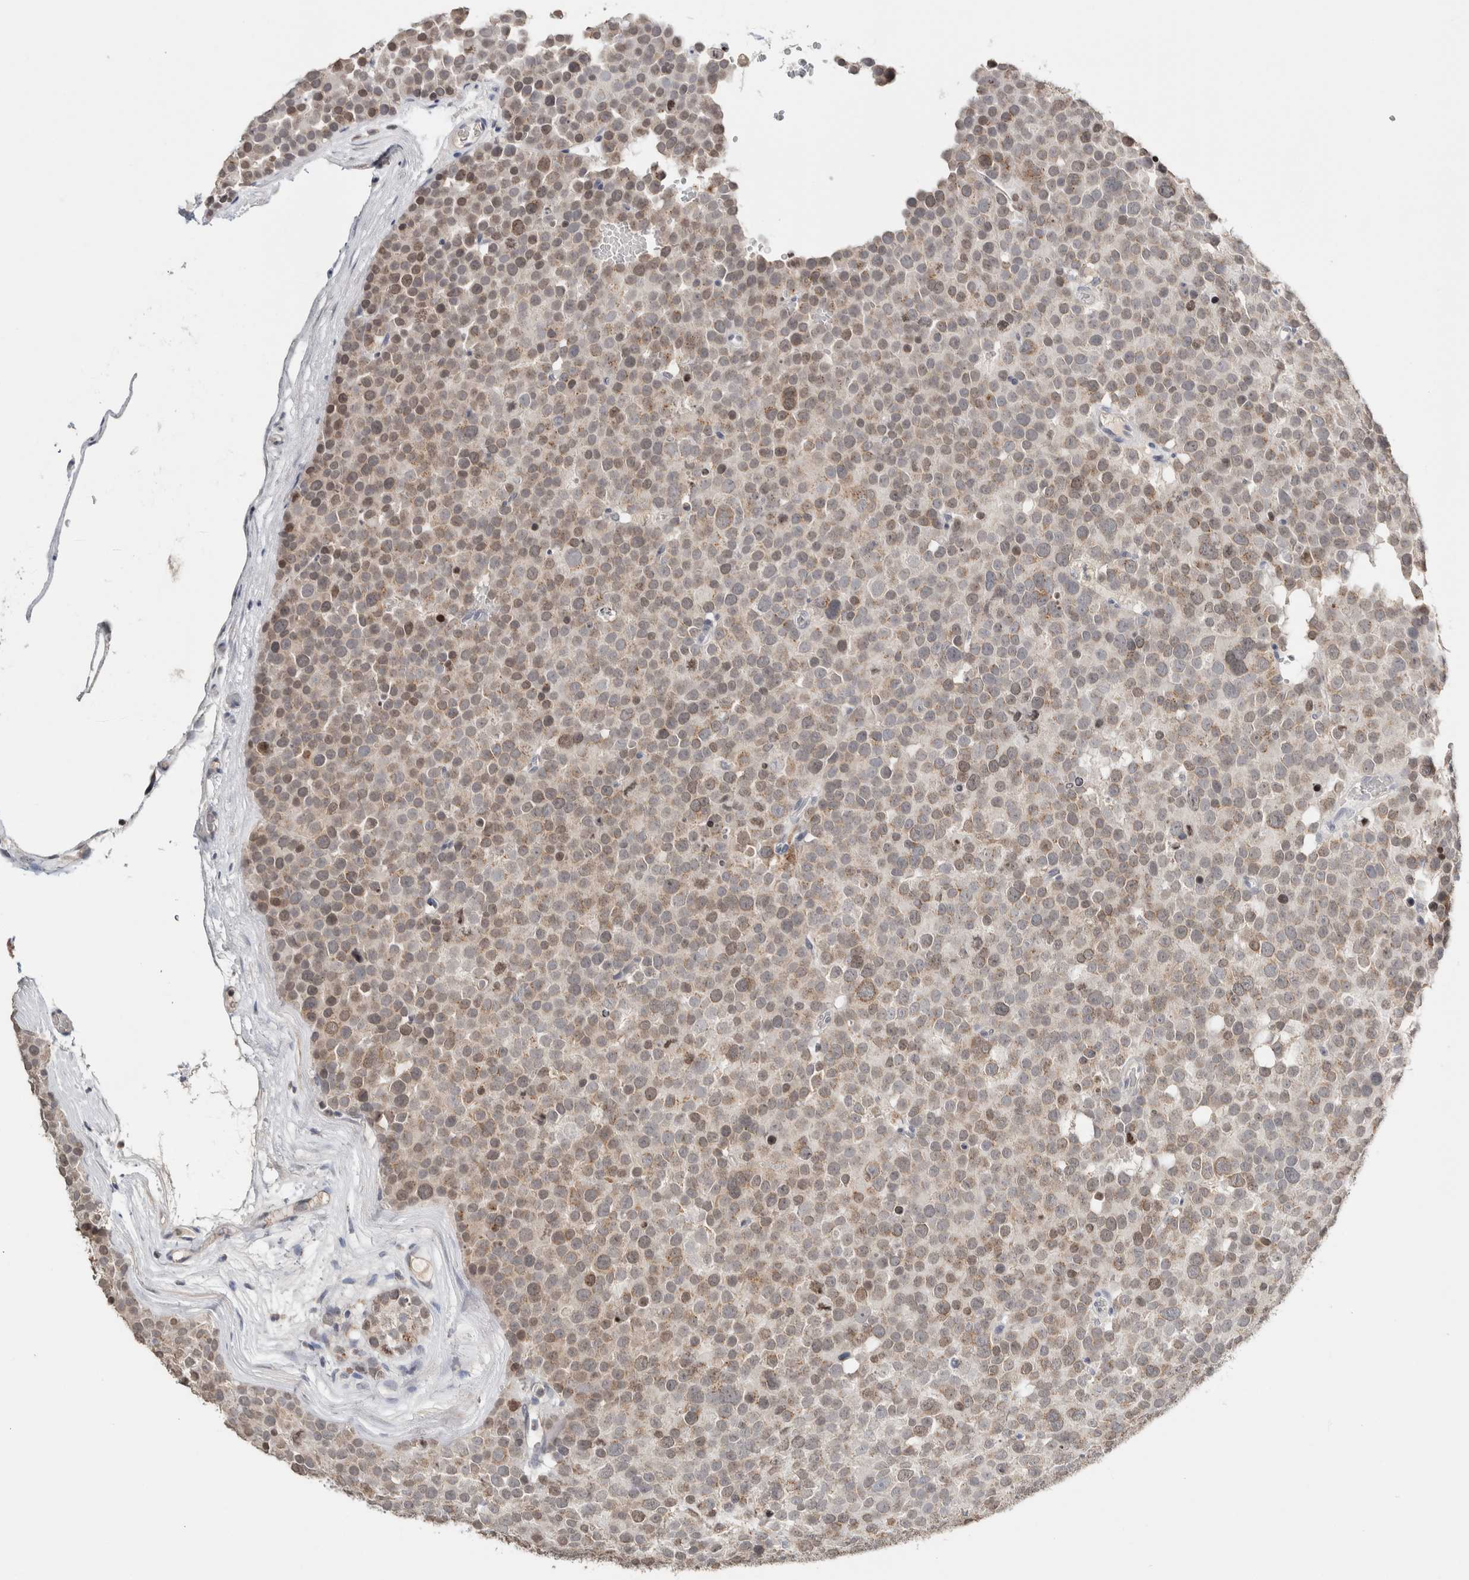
{"staining": {"intensity": "weak", "quantity": "25%-75%", "location": "cytoplasmic/membranous"}, "tissue": "testis cancer", "cell_type": "Tumor cells", "image_type": "cancer", "snomed": [{"axis": "morphology", "description": "Seminoma, NOS"}, {"axis": "topography", "description": "Testis"}], "caption": "IHC (DAB (3,3'-diaminobenzidine)) staining of human seminoma (testis) shows weak cytoplasmic/membranous protein staining in approximately 25%-75% of tumor cells.", "gene": "CRAT", "patient": {"sex": "male", "age": 71}}